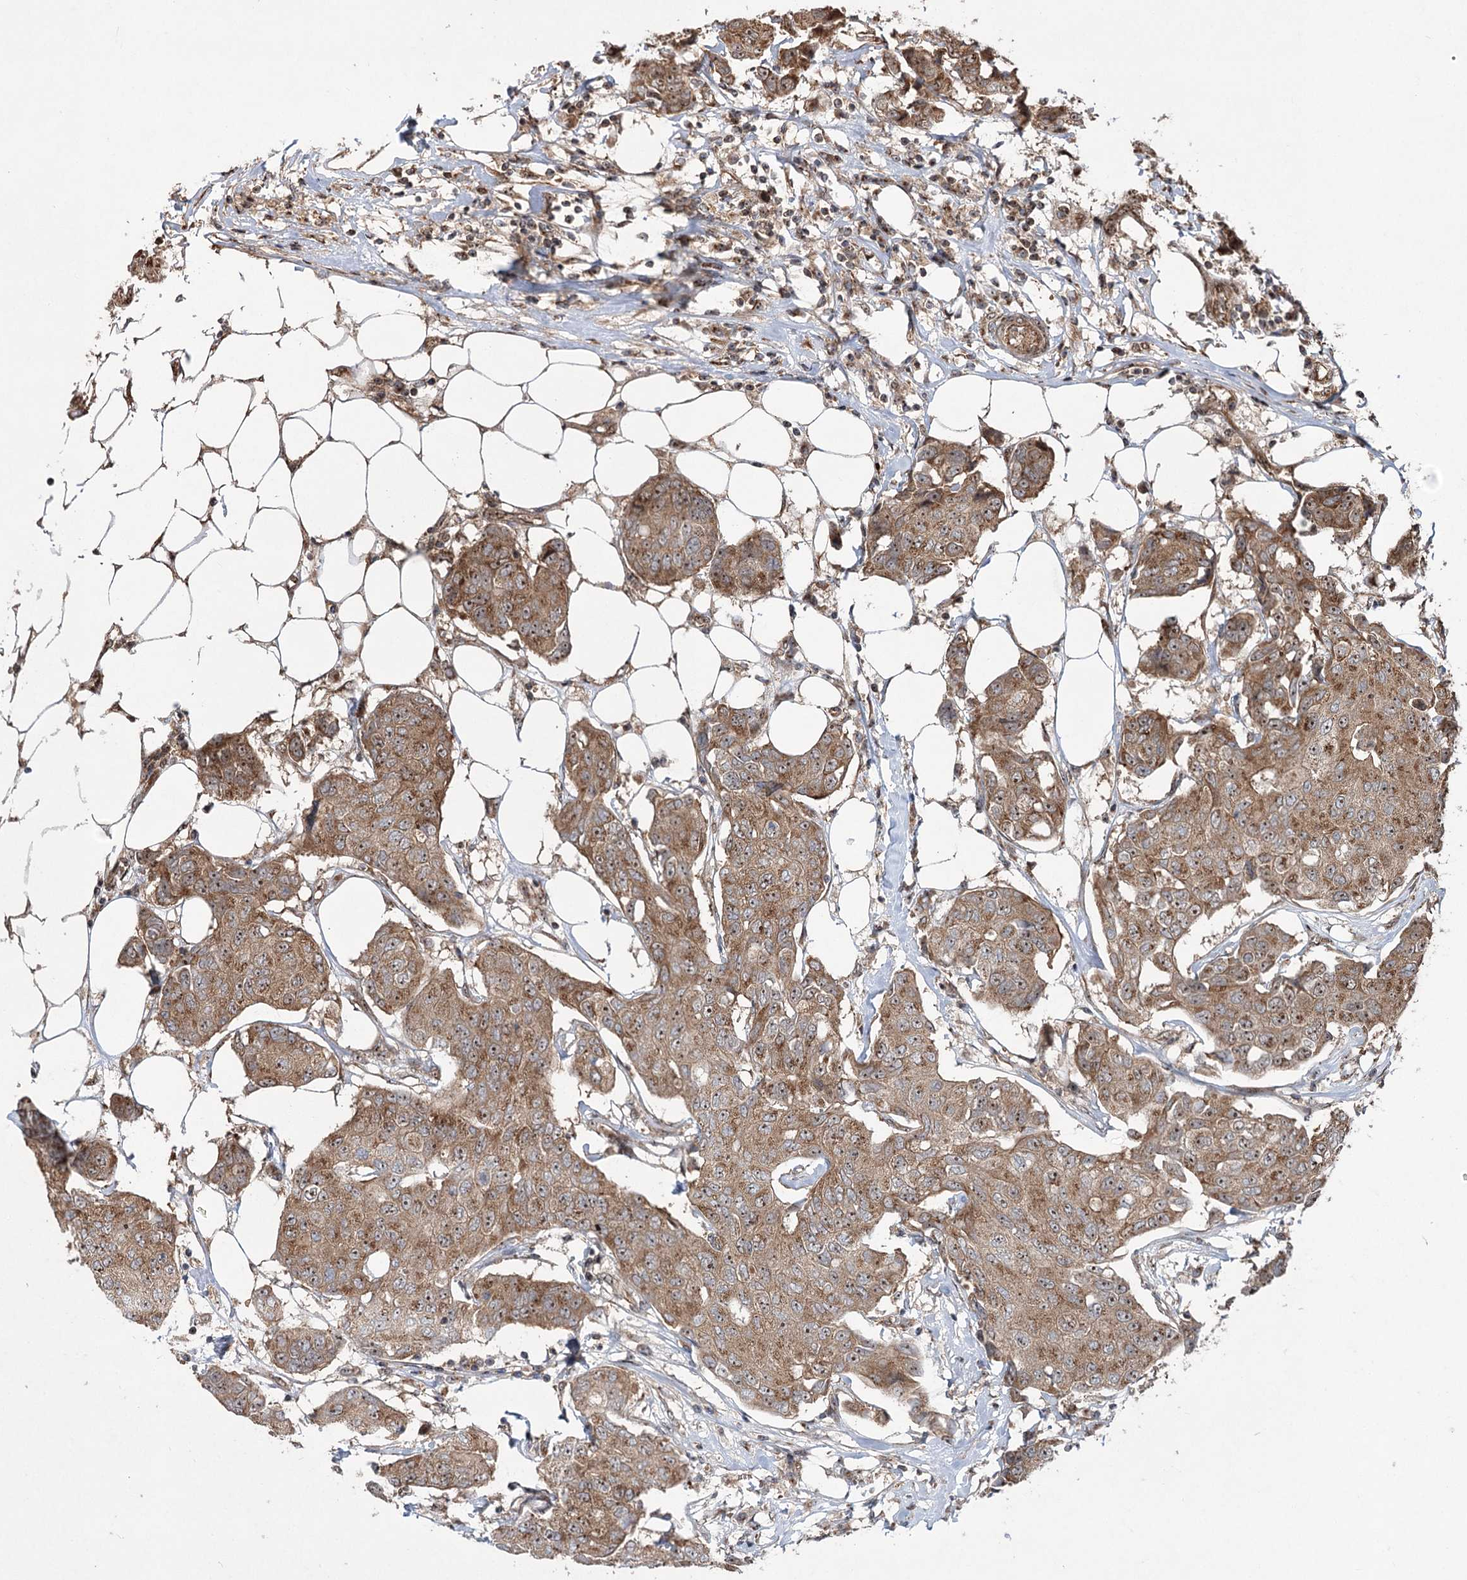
{"staining": {"intensity": "moderate", "quantity": ">75%", "location": "cytoplasmic/membranous,nuclear"}, "tissue": "breast cancer", "cell_type": "Tumor cells", "image_type": "cancer", "snomed": [{"axis": "morphology", "description": "Duct carcinoma"}, {"axis": "topography", "description": "Breast"}], "caption": "Immunohistochemistry (IHC) staining of breast cancer, which shows medium levels of moderate cytoplasmic/membranous and nuclear positivity in about >75% of tumor cells indicating moderate cytoplasmic/membranous and nuclear protein staining. The staining was performed using DAB (3,3'-diaminobenzidine) (brown) for protein detection and nuclei were counterstained in hematoxylin (blue).", "gene": "SERINC5", "patient": {"sex": "female", "age": 80}}